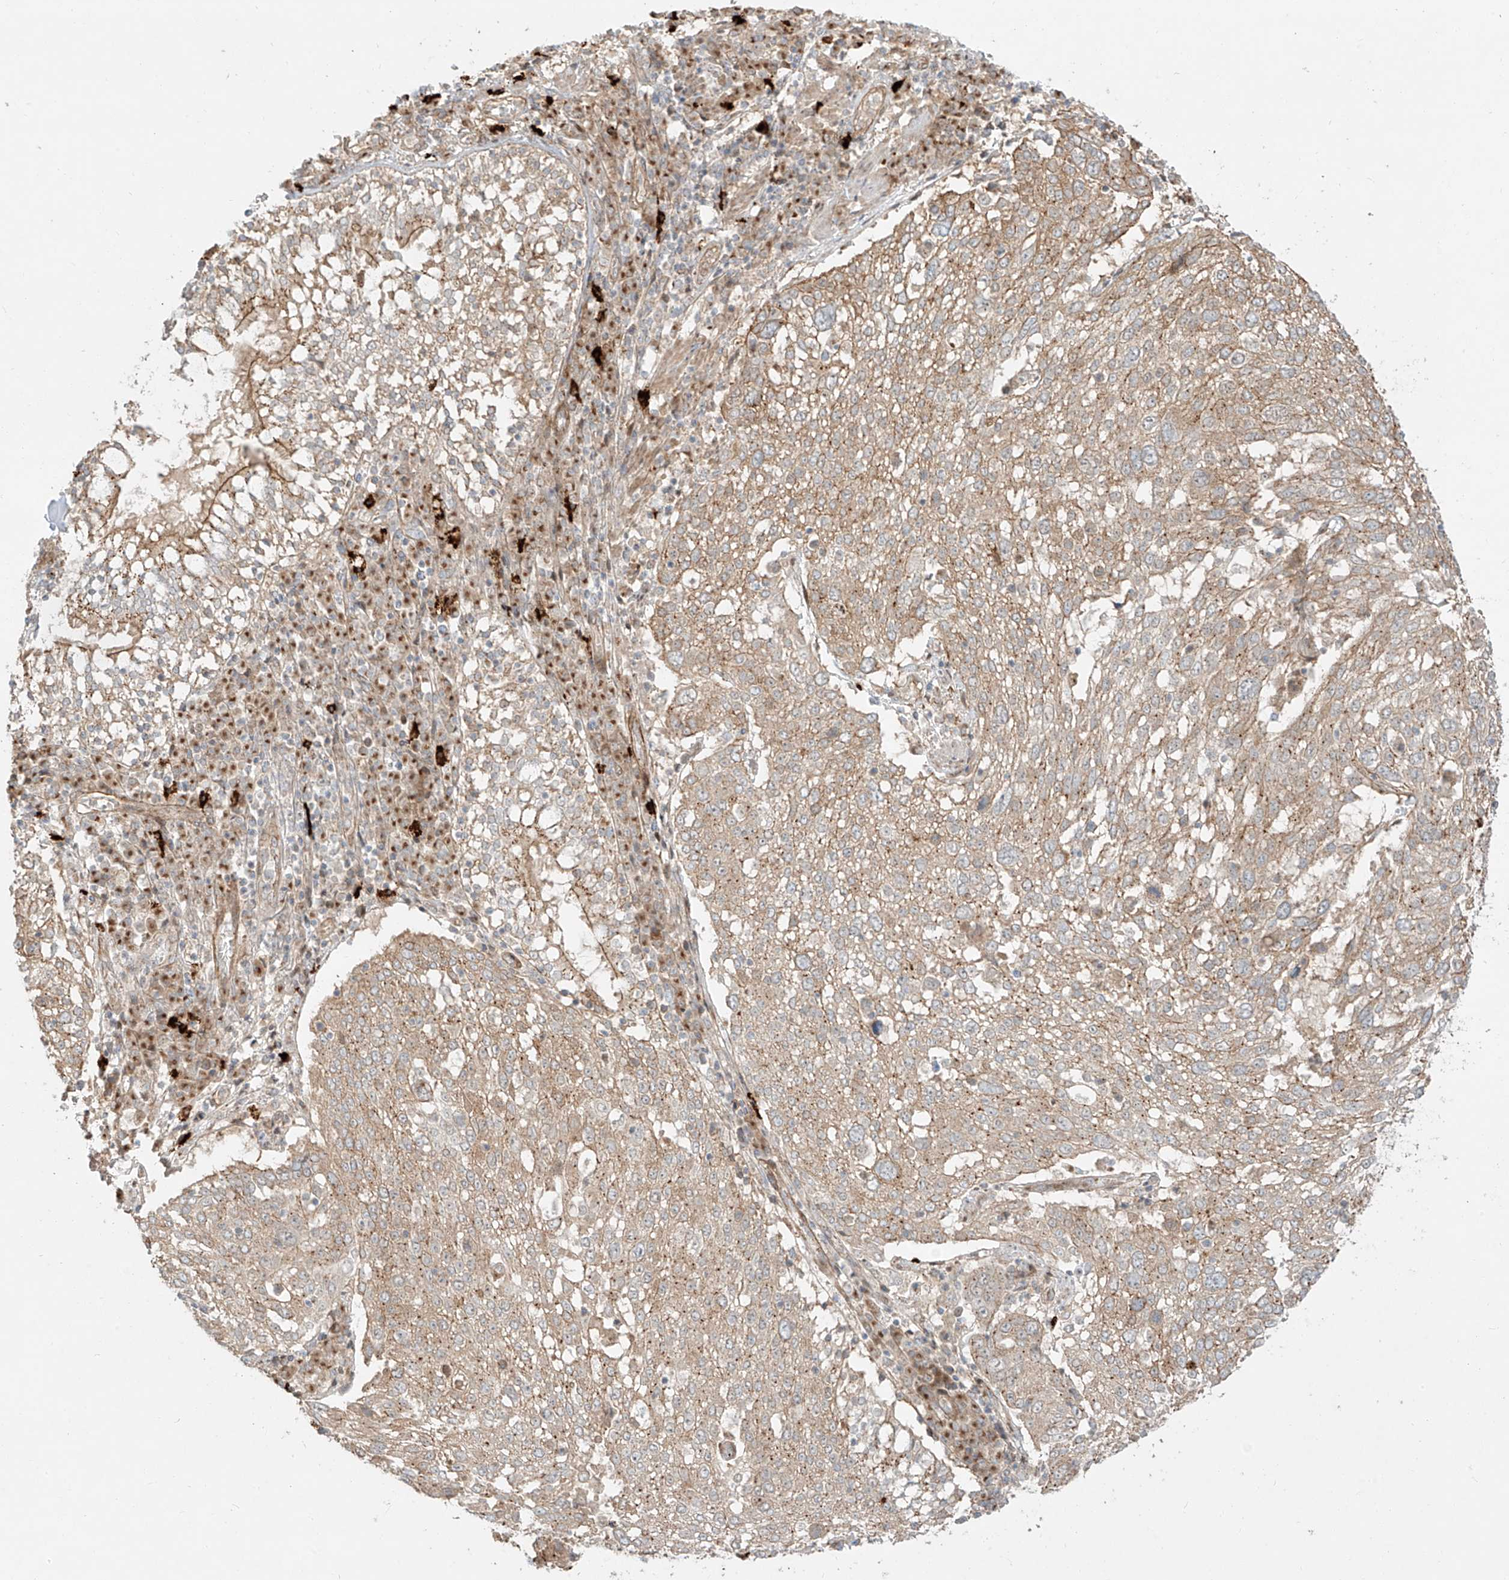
{"staining": {"intensity": "weak", "quantity": ">75%", "location": "cytoplasmic/membranous"}, "tissue": "lung cancer", "cell_type": "Tumor cells", "image_type": "cancer", "snomed": [{"axis": "morphology", "description": "Squamous cell carcinoma, NOS"}, {"axis": "topography", "description": "Lung"}], "caption": "DAB (3,3'-diaminobenzidine) immunohistochemical staining of lung squamous cell carcinoma shows weak cytoplasmic/membranous protein expression in about >75% of tumor cells. (Brightfield microscopy of DAB IHC at high magnification).", "gene": "ZNF287", "patient": {"sex": "male", "age": 65}}